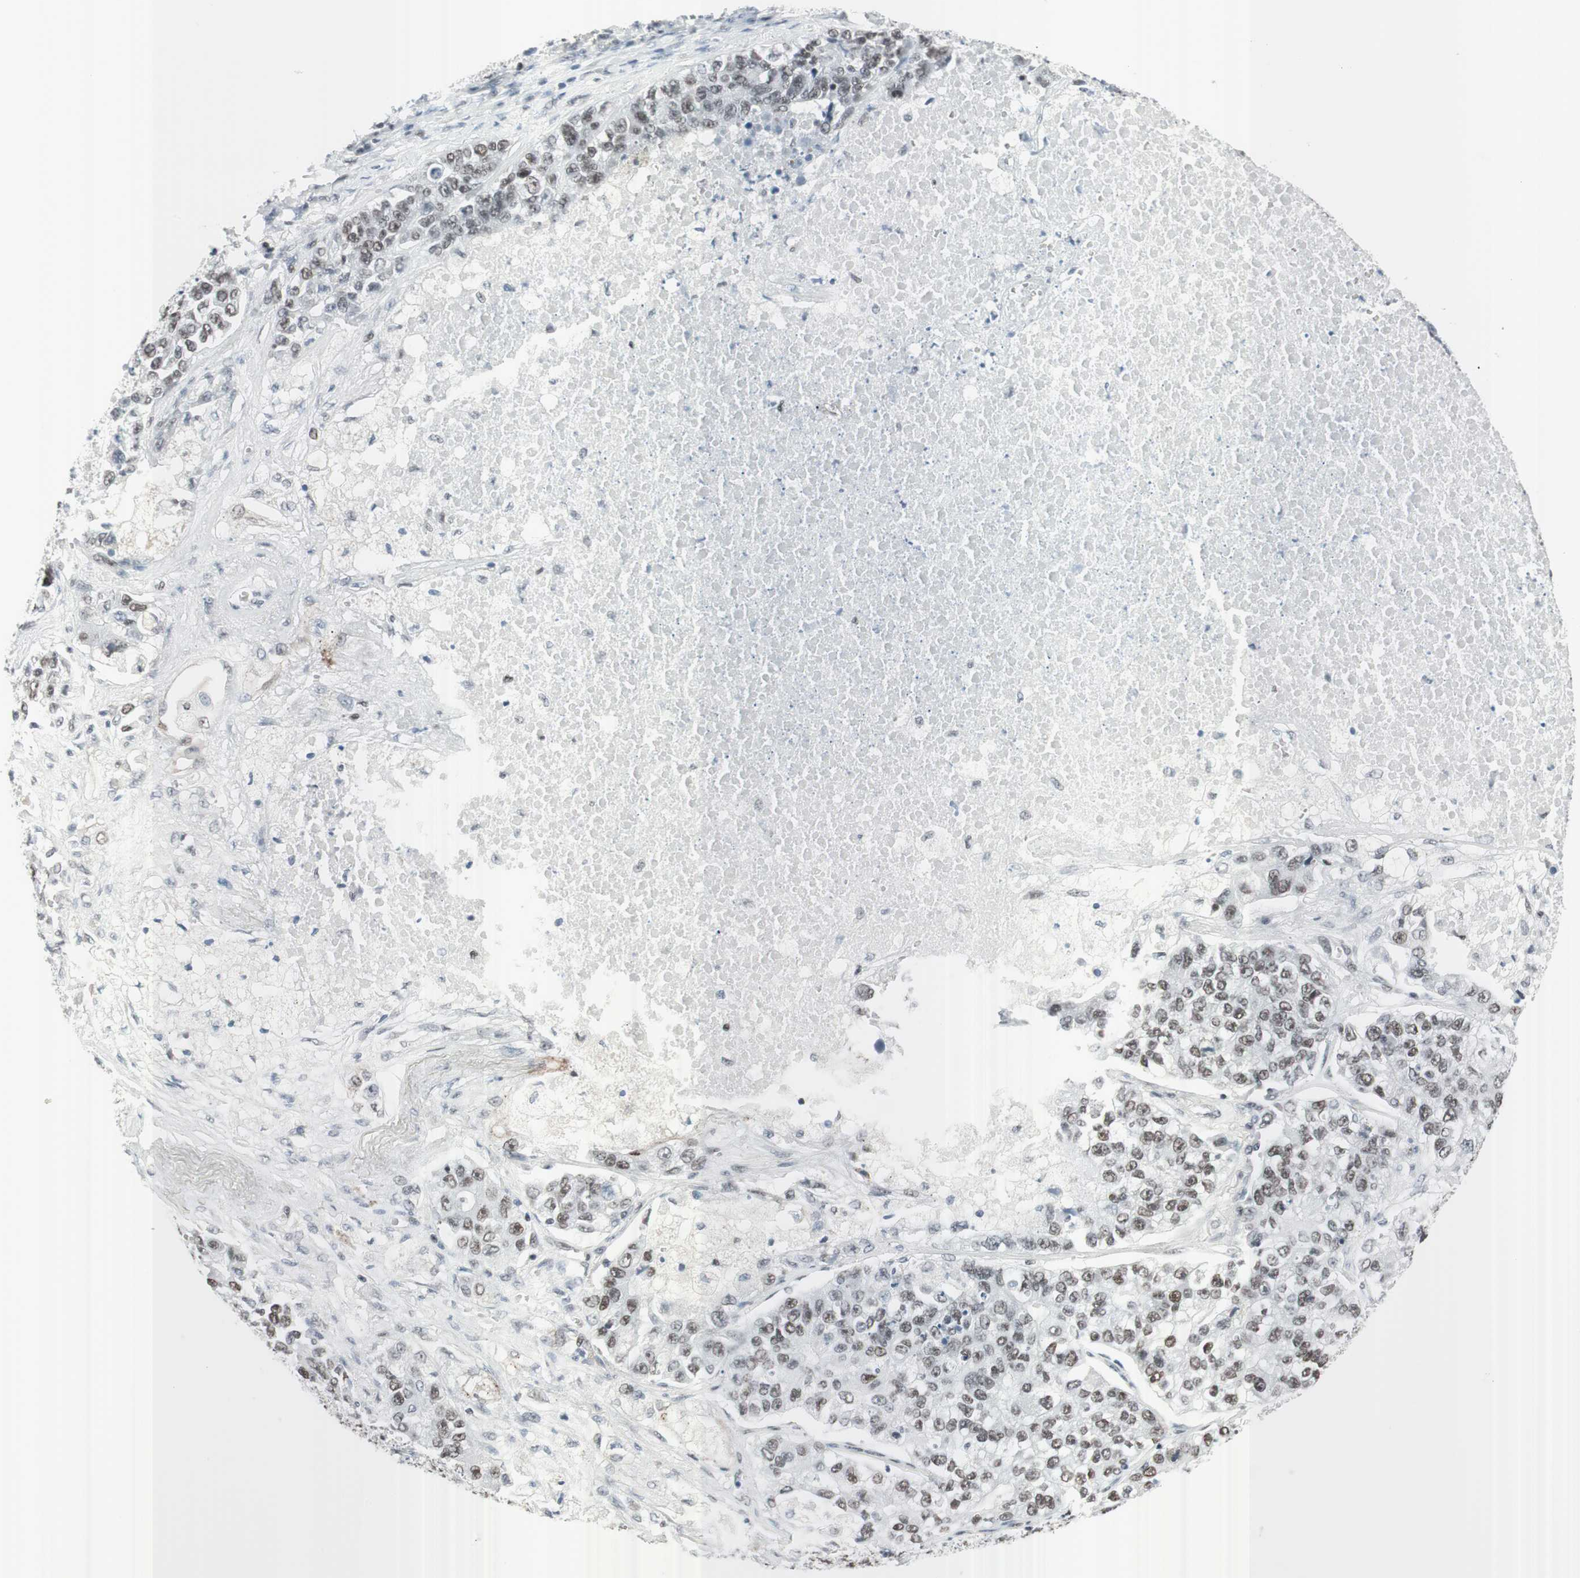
{"staining": {"intensity": "weak", "quantity": ">75%", "location": "nuclear"}, "tissue": "lung cancer", "cell_type": "Tumor cells", "image_type": "cancer", "snomed": [{"axis": "morphology", "description": "Adenocarcinoma, NOS"}, {"axis": "topography", "description": "Lung"}], "caption": "High-magnification brightfield microscopy of lung cancer stained with DAB (3,3'-diaminobenzidine) (brown) and counterstained with hematoxylin (blue). tumor cells exhibit weak nuclear staining is present in about>75% of cells. The staining was performed using DAB (3,3'-diaminobenzidine) to visualize the protein expression in brown, while the nuclei were stained in blue with hematoxylin (Magnification: 20x).", "gene": "ARID1A", "patient": {"sex": "male", "age": 49}}